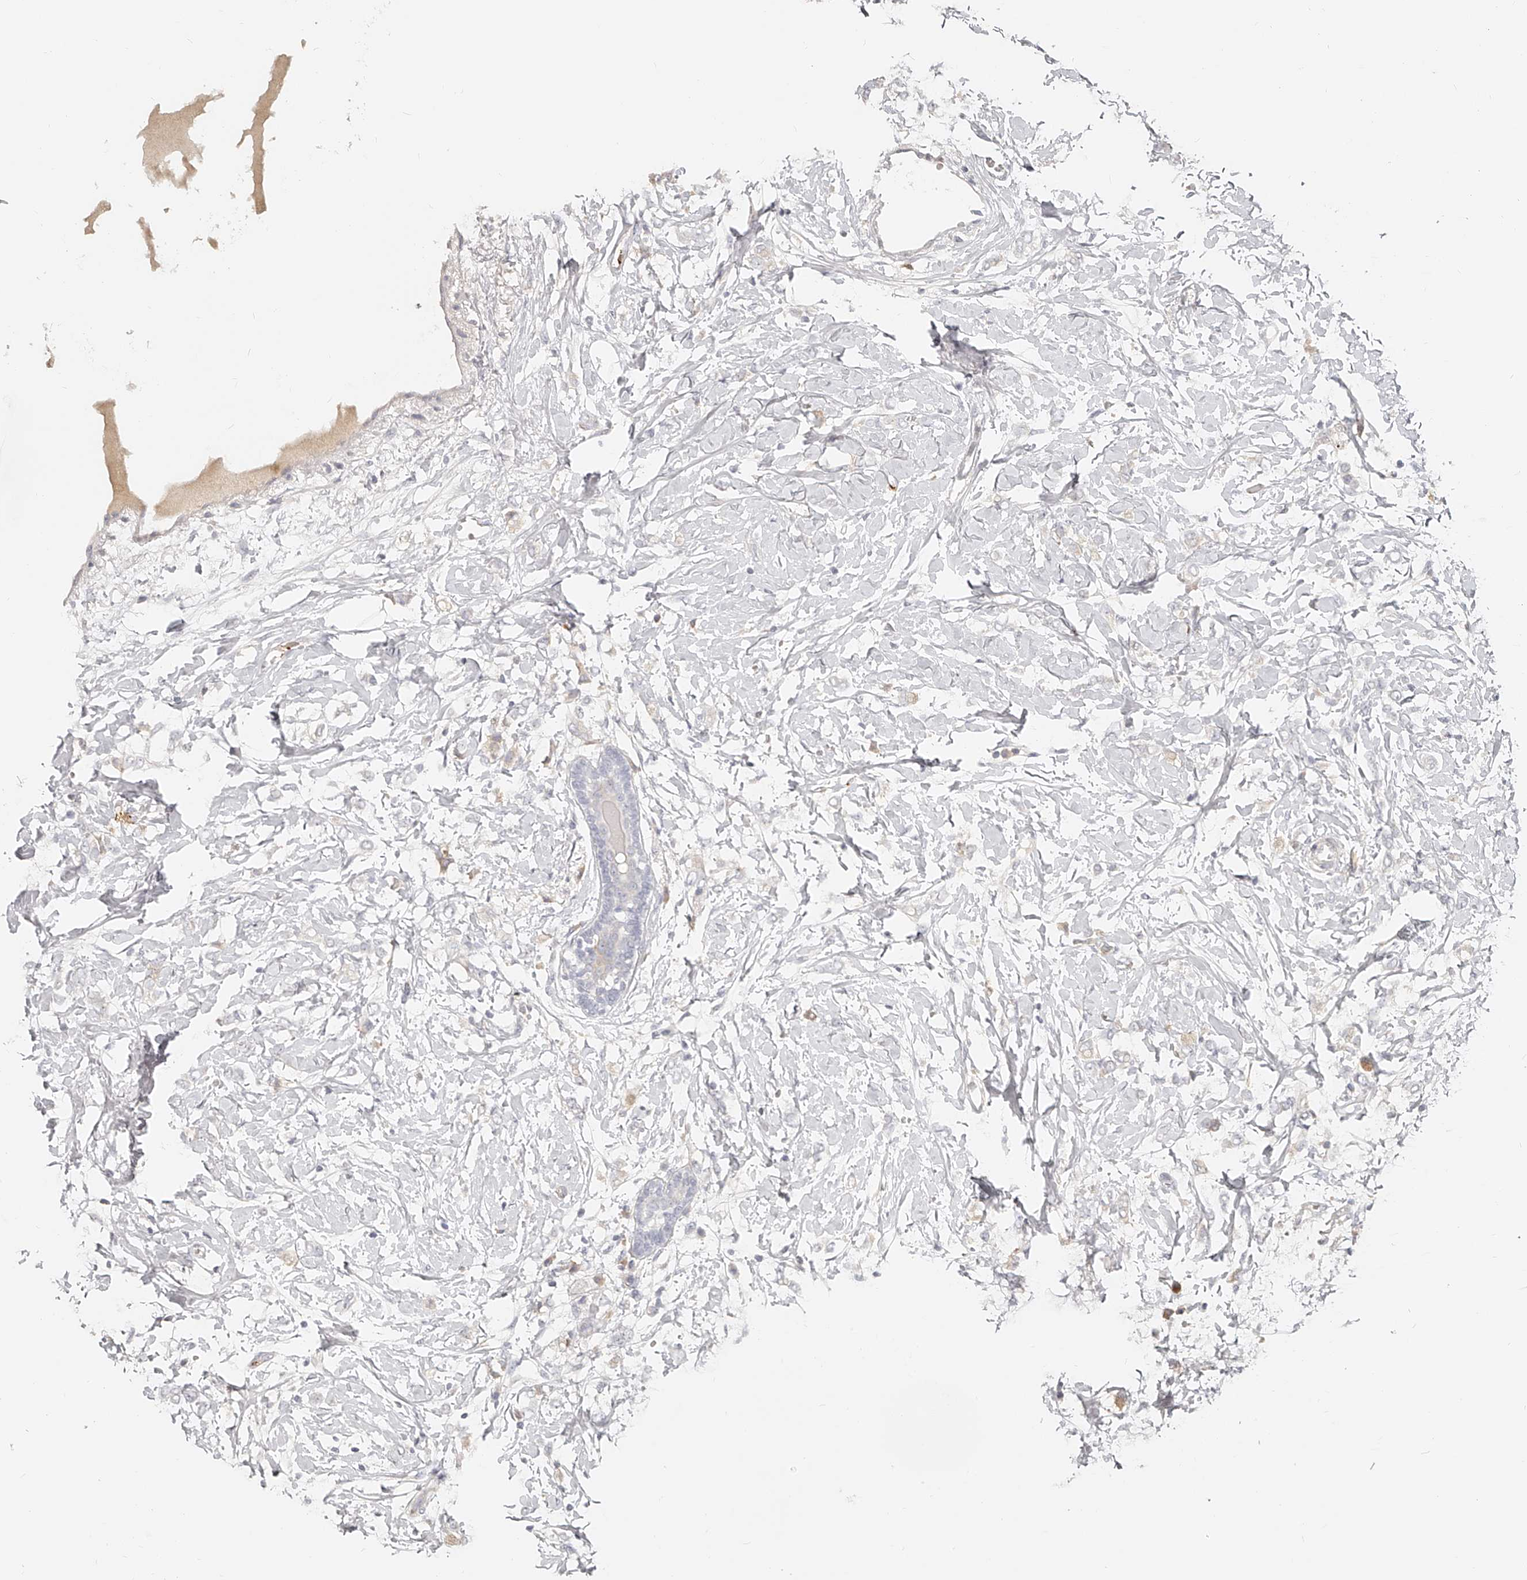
{"staining": {"intensity": "negative", "quantity": "none", "location": "none"}, "tissue": "breast cancer", "cell_type": "Tumor cells", "image_type": "cancer", "snomed": [{"axis": "morphology", "description": "Normal tissue, NOS"}, {"axis": "morphology", "description": "Lobular carcinoma"}, {"axis": "topography", "description": "Breast"}], "caption": "Breast lobular carcinoma stained for a protein using IHC exhibits no staining tumor cells.", "gene": "ITGB3", "patient": {"sex": "female", "age": 47}}